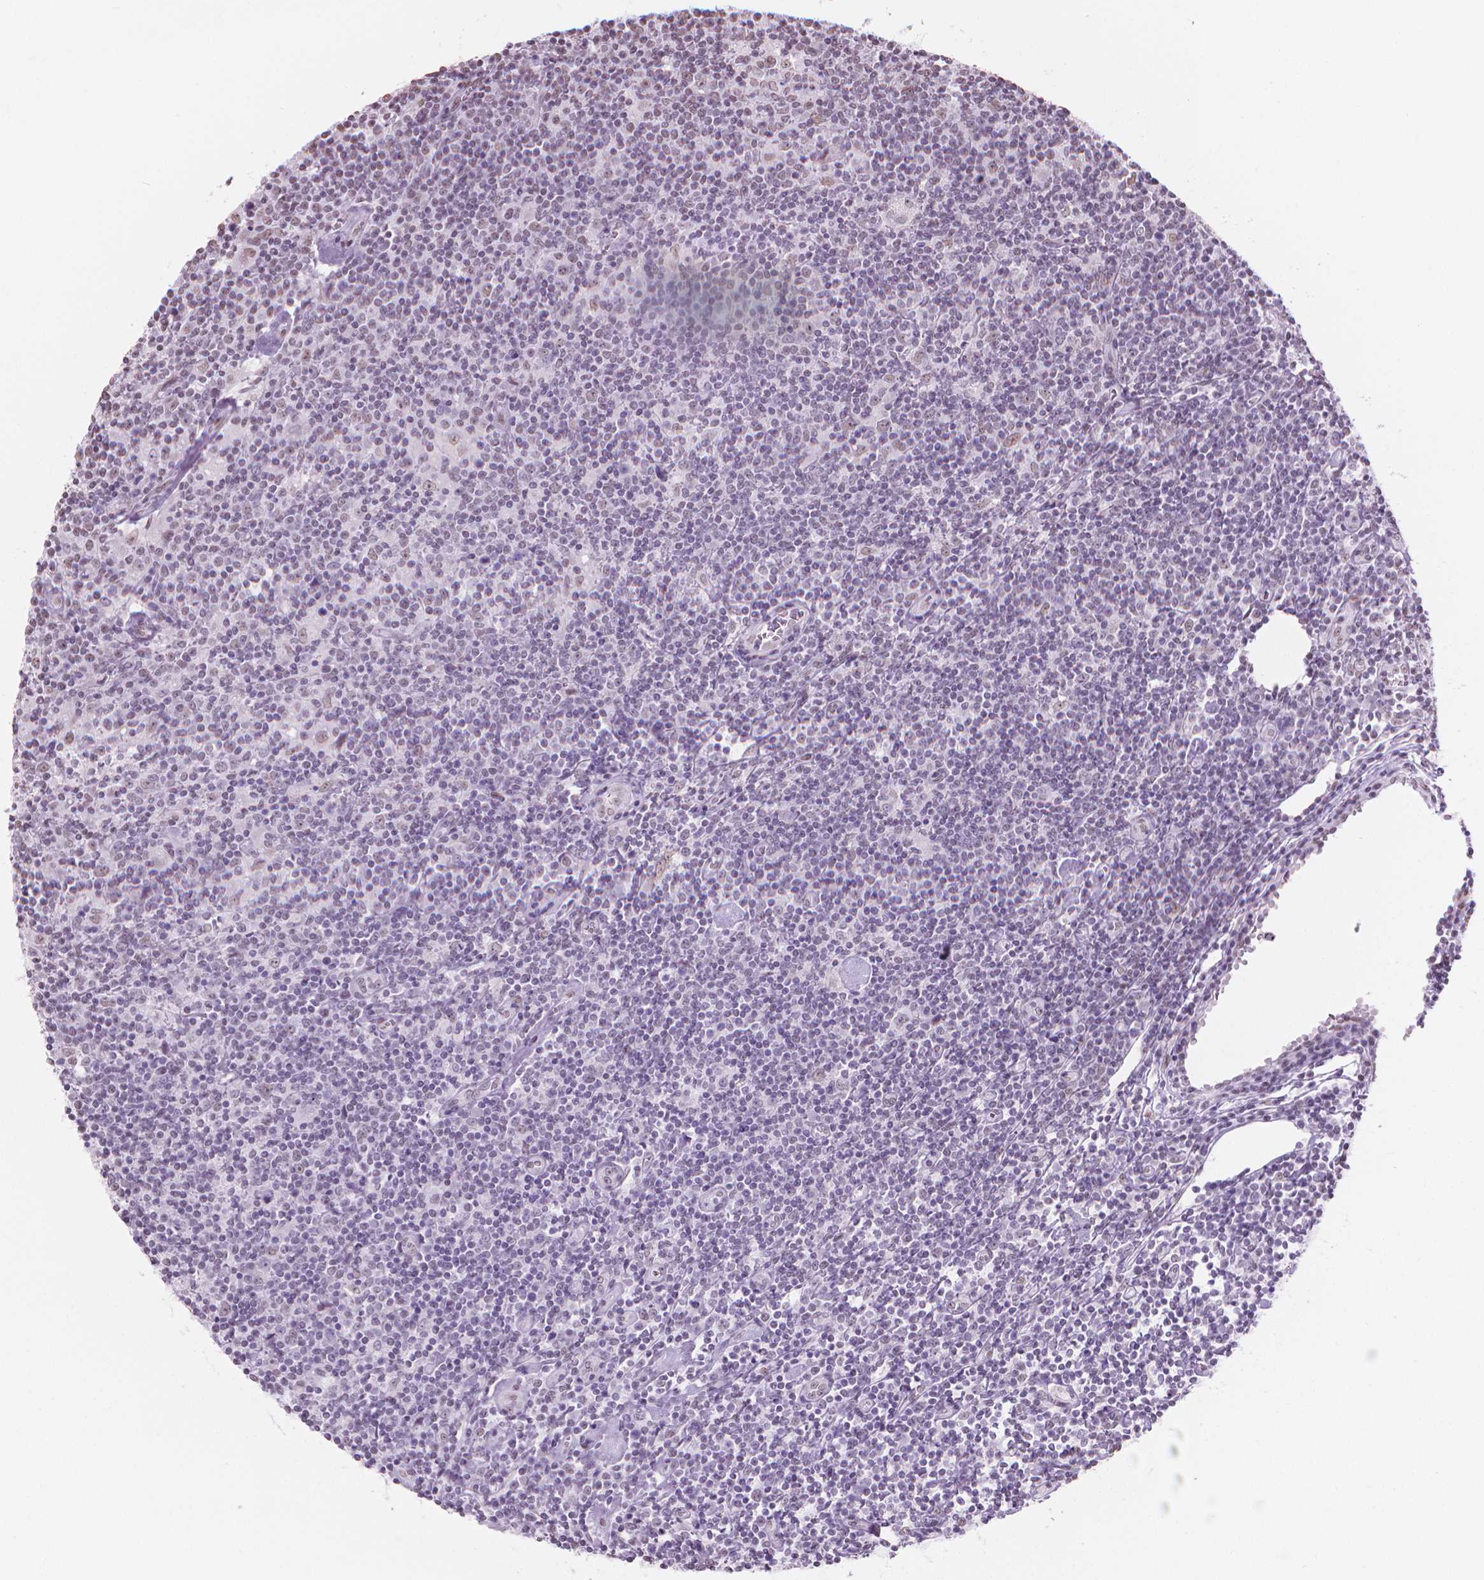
{"staining": {"intensity": "weak", "quantity": "<25%", "location": "nuclear"}, "tissue": "lymphoma", "cell_type": "Tumor cells", "image_type": "cancer", "snomed": [{"axis": "morphology", "description": "Hodgkin's disease, NOS"}, {"axis": "topography", "description": "Lymph node"}], "caption": "Tumor cells show no significant expression in lymphoma. (Brightfield microscopy of DAB IHC at high magnification).", "gene": "PIAS2", "patient": {"sex": "male", "age": 40}}